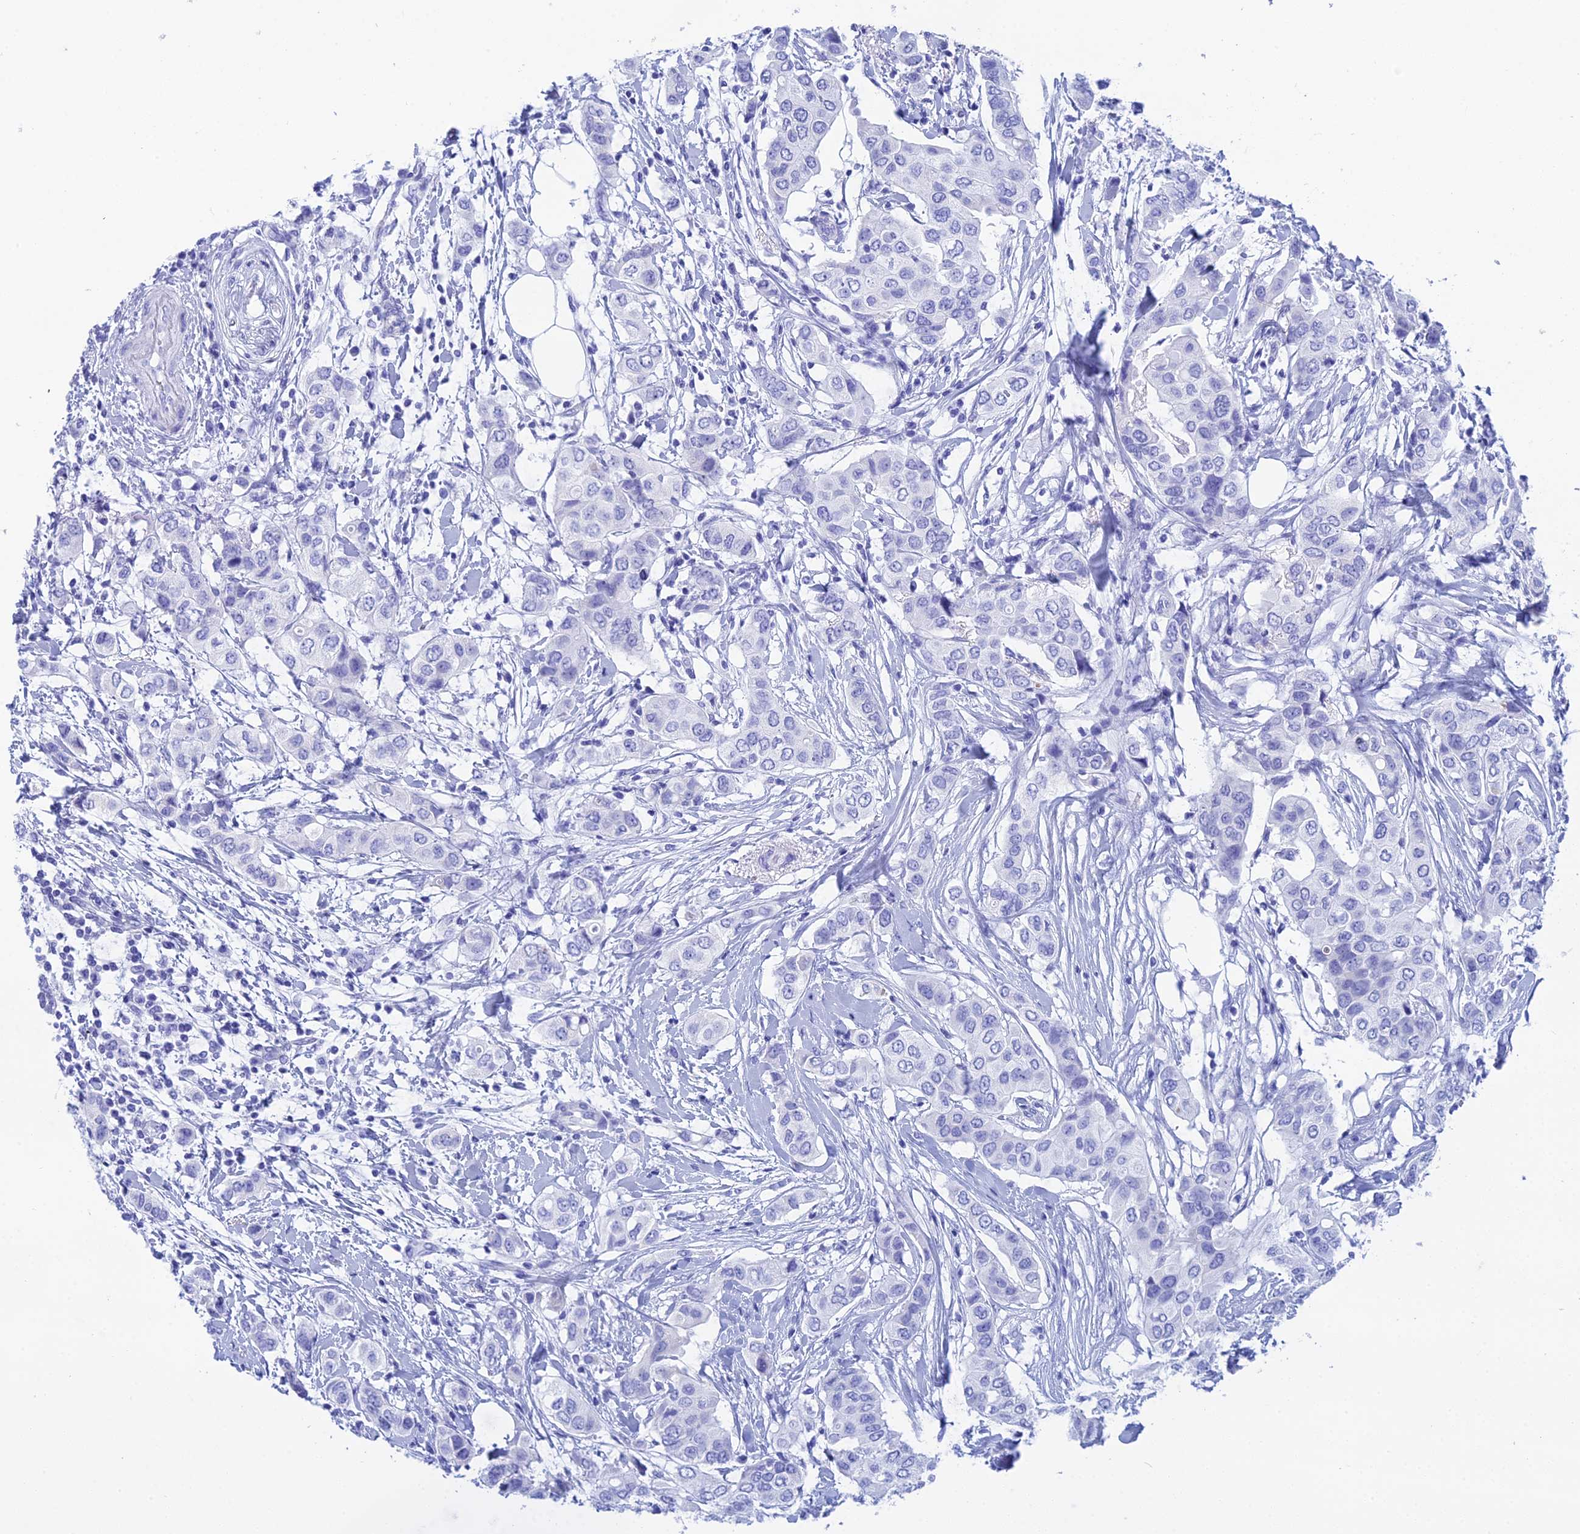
{"staining": {"intensity": "negative", "quantity": "none", "location": "none"}, "tissue": "breast cancer", "cell_type": "Tumor cells", "image_type": "cancer", "snomed": [{"axis": "morphology", "description": "Lobular carcinoma"}, {"axis": "topography", "description": "Breast"}], "caption": "Immunohistochemistry histopathology image of neoplastic tissue: human breast cancer (lobular carcinoma) stained with DAB (3,3'-diaminobenzidine) exhibits no significant protein staining in tumor cells.", "gene": "TEX101", "patient": {"sex": "female", "age": 51}}